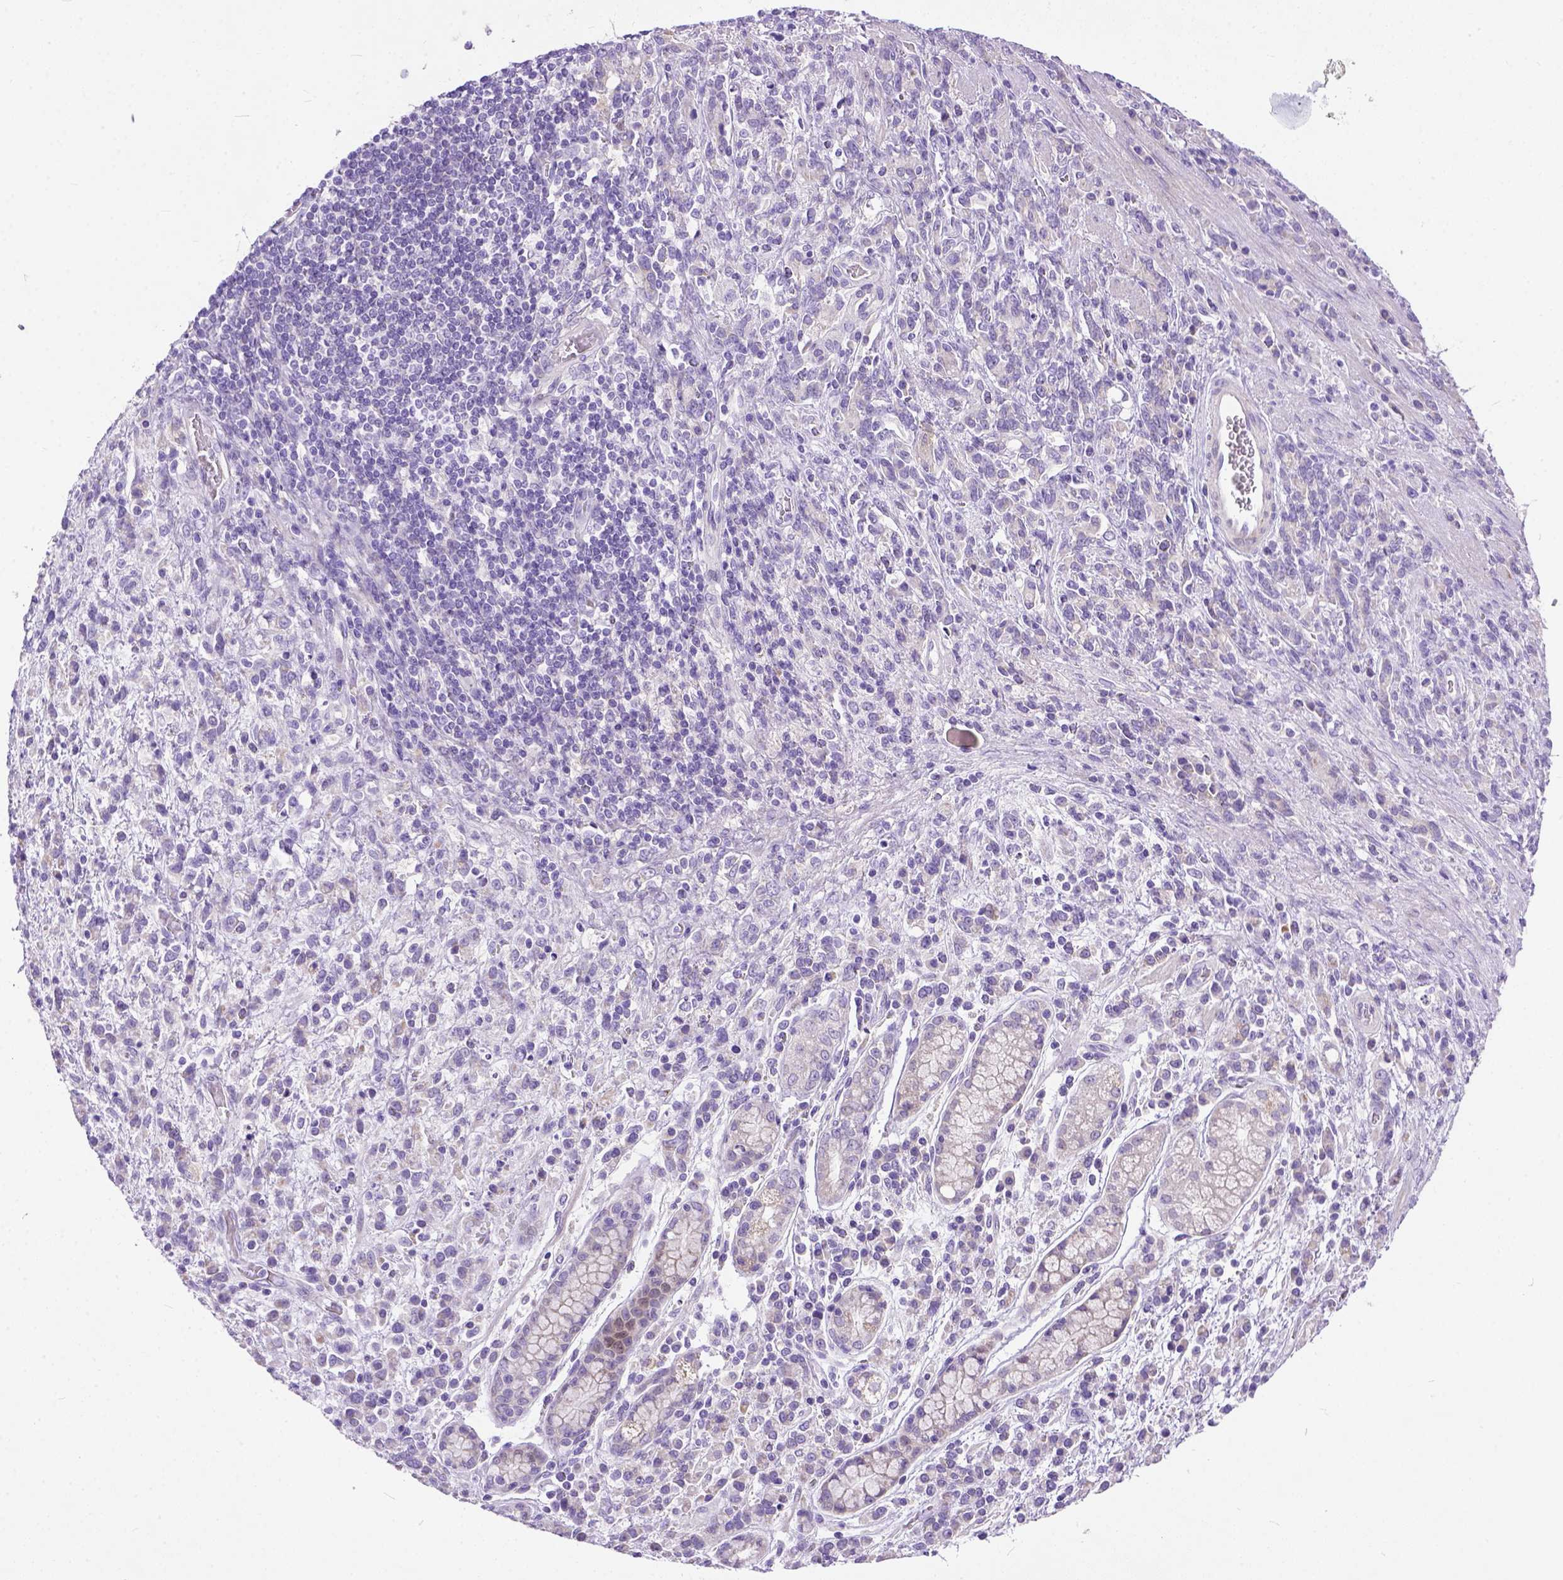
{"staining": {"intensity": "negative", "quantity": "none", "location": "none"}, "tissue": "stomach cancer", "cell_type": "Tumor cells", "image_type": "cancer", "snomed": [{"axis": "morphology", "description": "Adenocarcinoma, NOS"}, {"axis": "topography", "description": "Stomach"}], "caption": "Immunohistochemistry of human stomach cancer demonstrates no positivity in tumor cells.", "gene": "PLK5", "patient": {"sex": "female", "age": 57}}